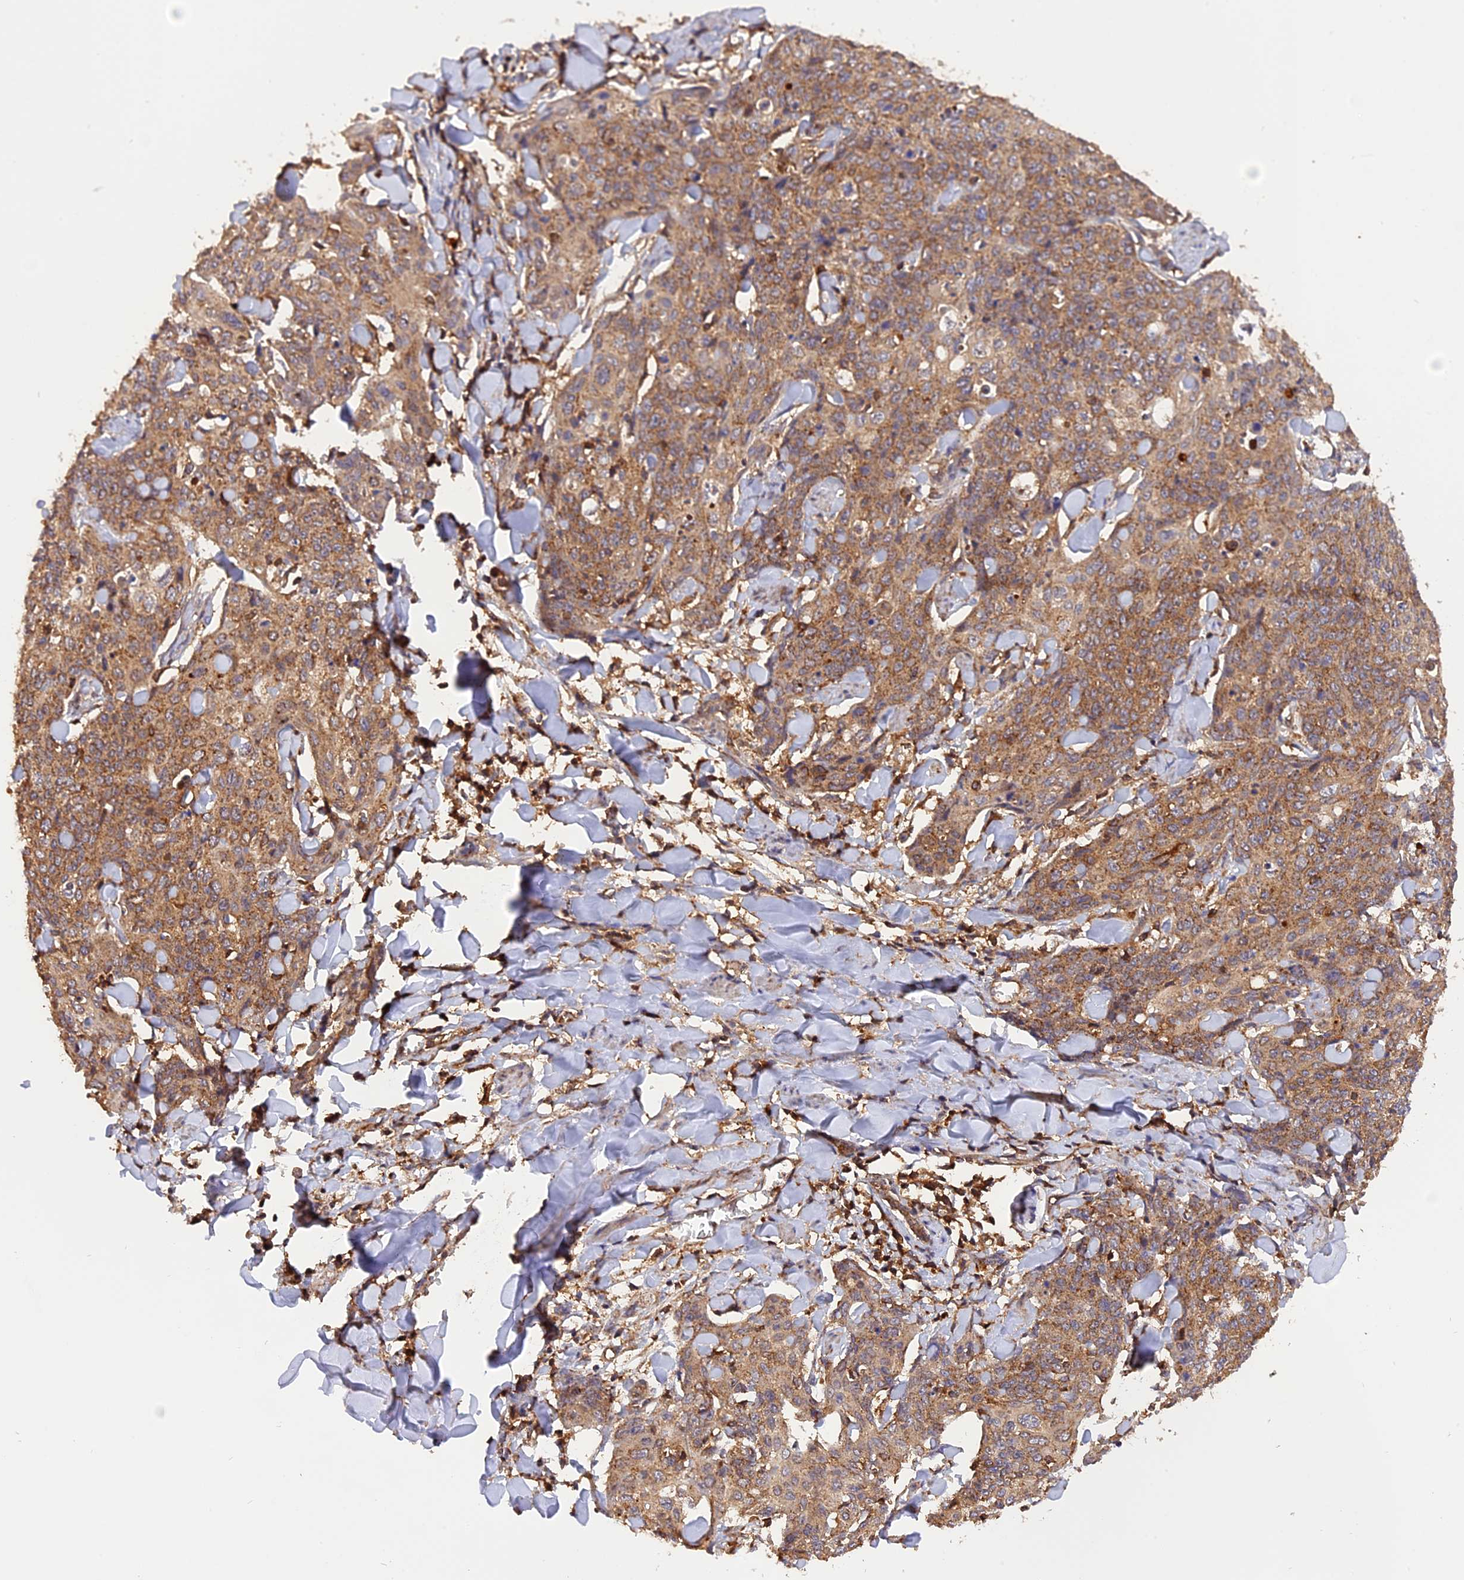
{"staining": {"intensity": "moderate", "quantity": ">75%", "location": "cytoplasmic/membranous"}, "tissue": "skin cancer", "cell_type": "Tumor cells", "image_type": "cancer", "snomed": [{"axis": "morphology", "description": "Squamous cell carcinoma, NOS"}, {"axis": "topography", "description": "Skin"}, {"axis": "topography", "description": "Vulva"}], "caption": "A medium amount of moderate cytoplasmic/membranous positivity is identified in about >75% of tumor cells in squamous cell carcinoma (skin) tissue. The staining was performed using DAB (3,3'-diaminobenzidine) to visualize the protein expression in brown, while the nuclei were stained in blue with hematoxylin (Magnification: 20x).", "gene": "PEX3", "patient": {"sex": "female", "age": 85}}